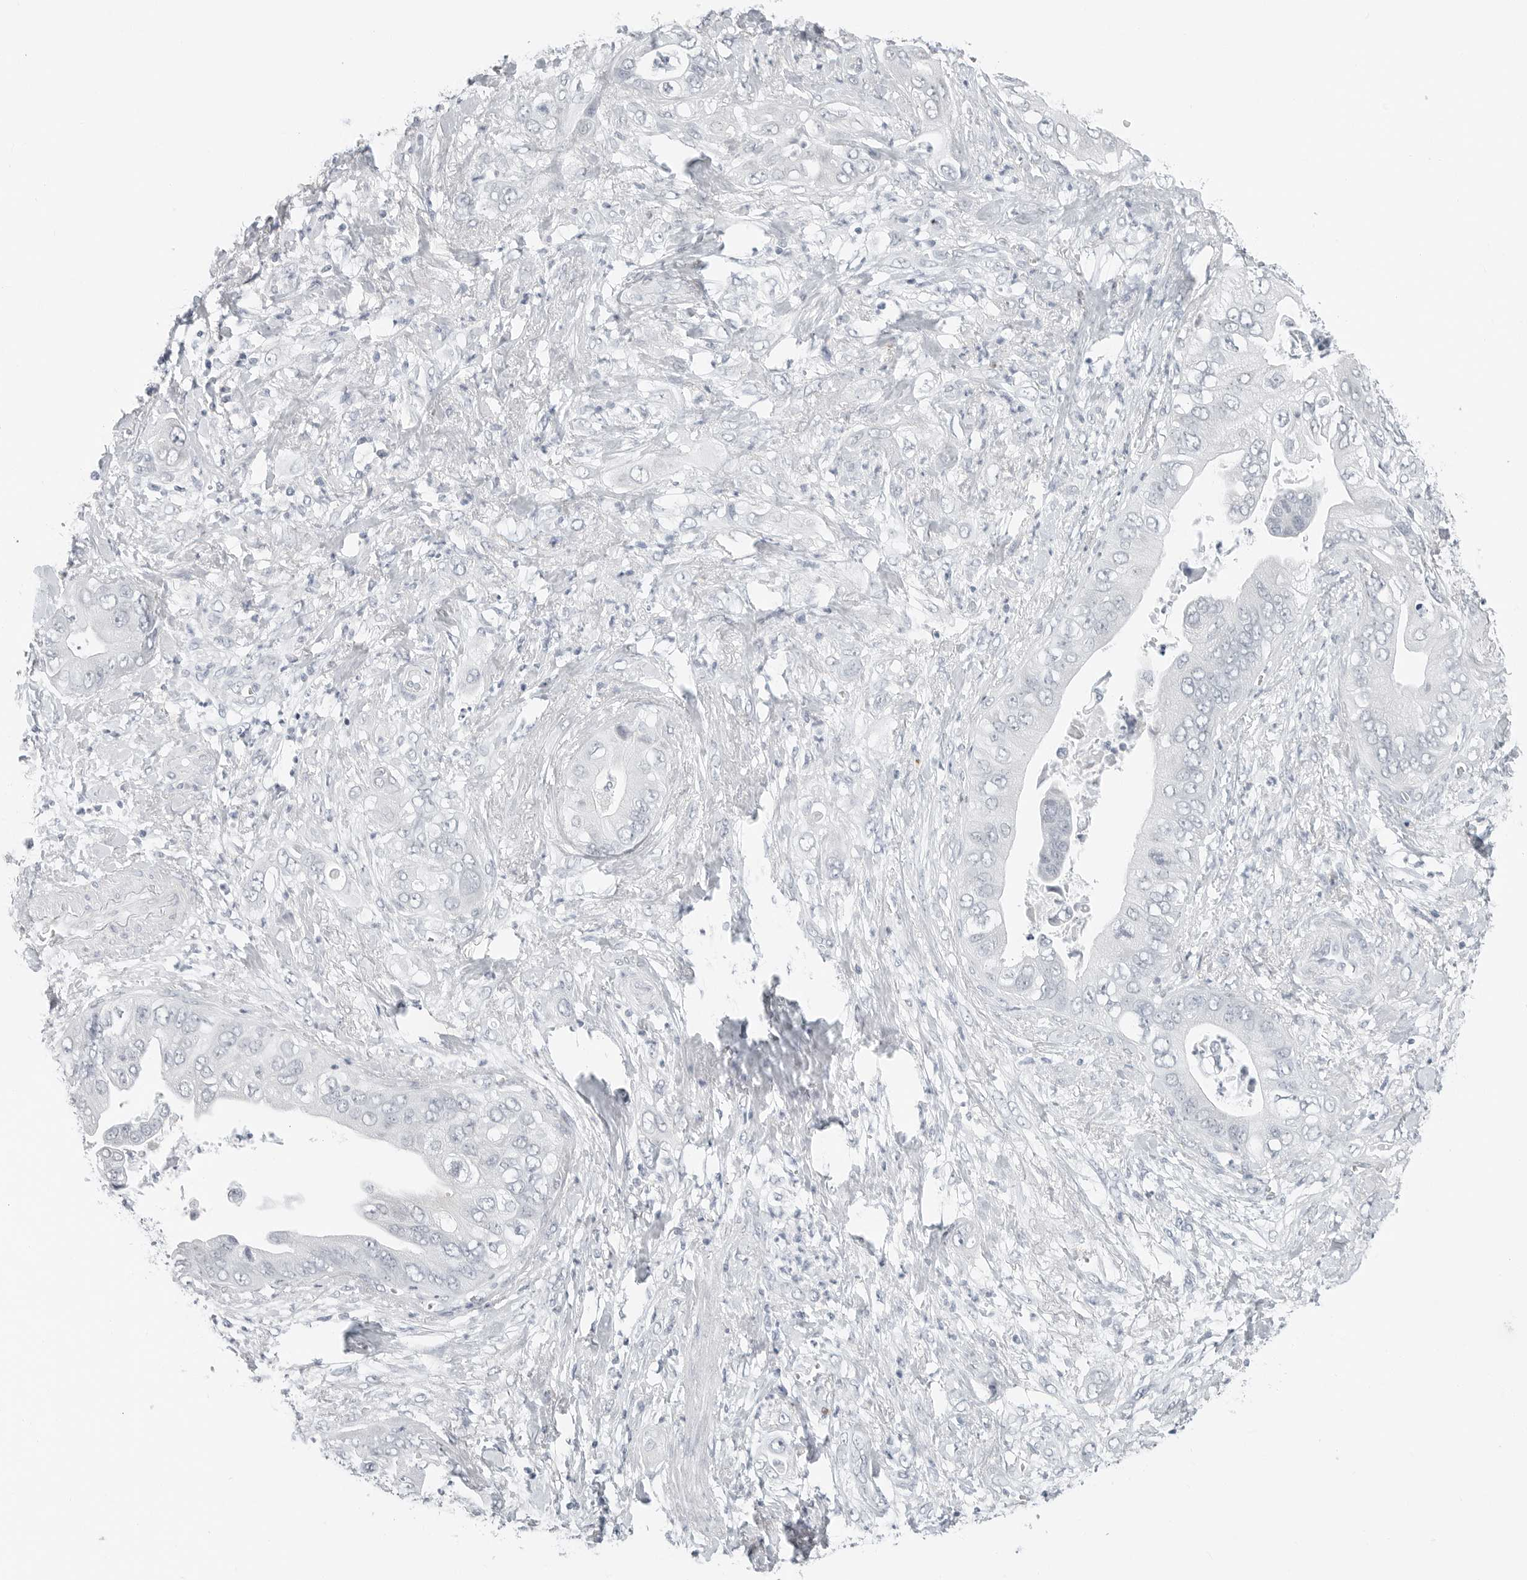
{"staining": {"intensity": "negative", "quantity": "none", "location": "none"}, "tissue": "pancreatic cancer", "cell_type": "Tumor cells", "image_type": "cancer", "snomed": [{"axis": "morphology", "description": "Adenocarcinoma, NOS"}, {"axis": "topography", "description": "Pancreas"}], "caption": "Immunohistochemical staining of human pancreatic adenocarcinoma exhibits no significant expression in tumor cells.", "gene": "XIRP1", "patient": {"sex": "female", "age": 78}}